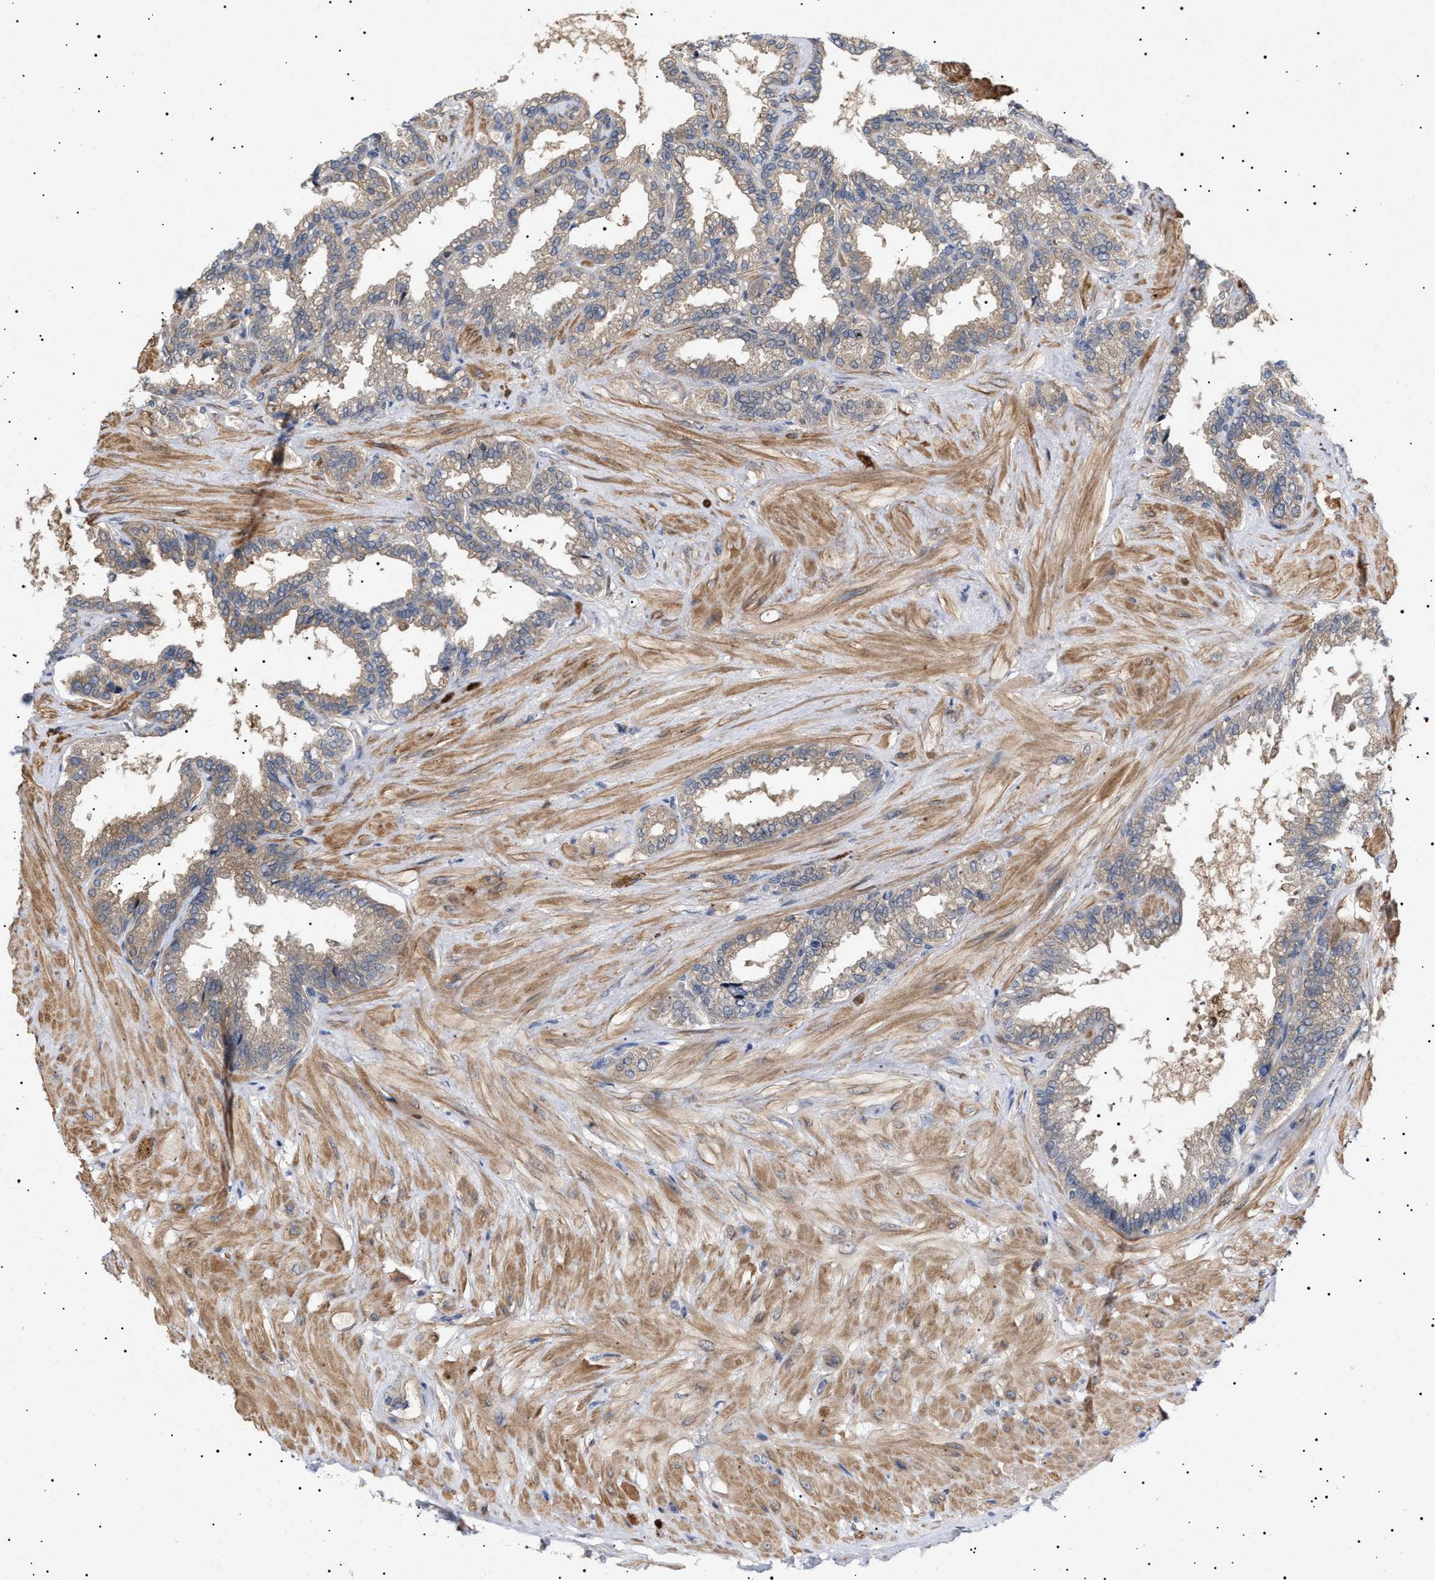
{"staining": {"intensity": "weak", "quantity": ">75%", "location": "cytoplasmic/membranous"}, "tissue": "seminal vesicle", "cell_type": "Glandular cells", "image_type": "normal", "snomed": [{"axis": "morphology", "description": "Normal tissue, NOS"}, {"axis": "topography", "description": "Seminal veicle"}], "caption": "Unremarkable seminal vesicle shows weak cytoplasmic/membranous positivity in approximately >75% of glandular cells, visualized by immunohistochemistry. Using DAB (3,3'-diaminobenzidine) (brown) and hematoxylin (blue) stains, captured at high magnification using brightfield microscopy.", "gene": "NPLOC4", "patient": {"sex": "male", "age": 46}}